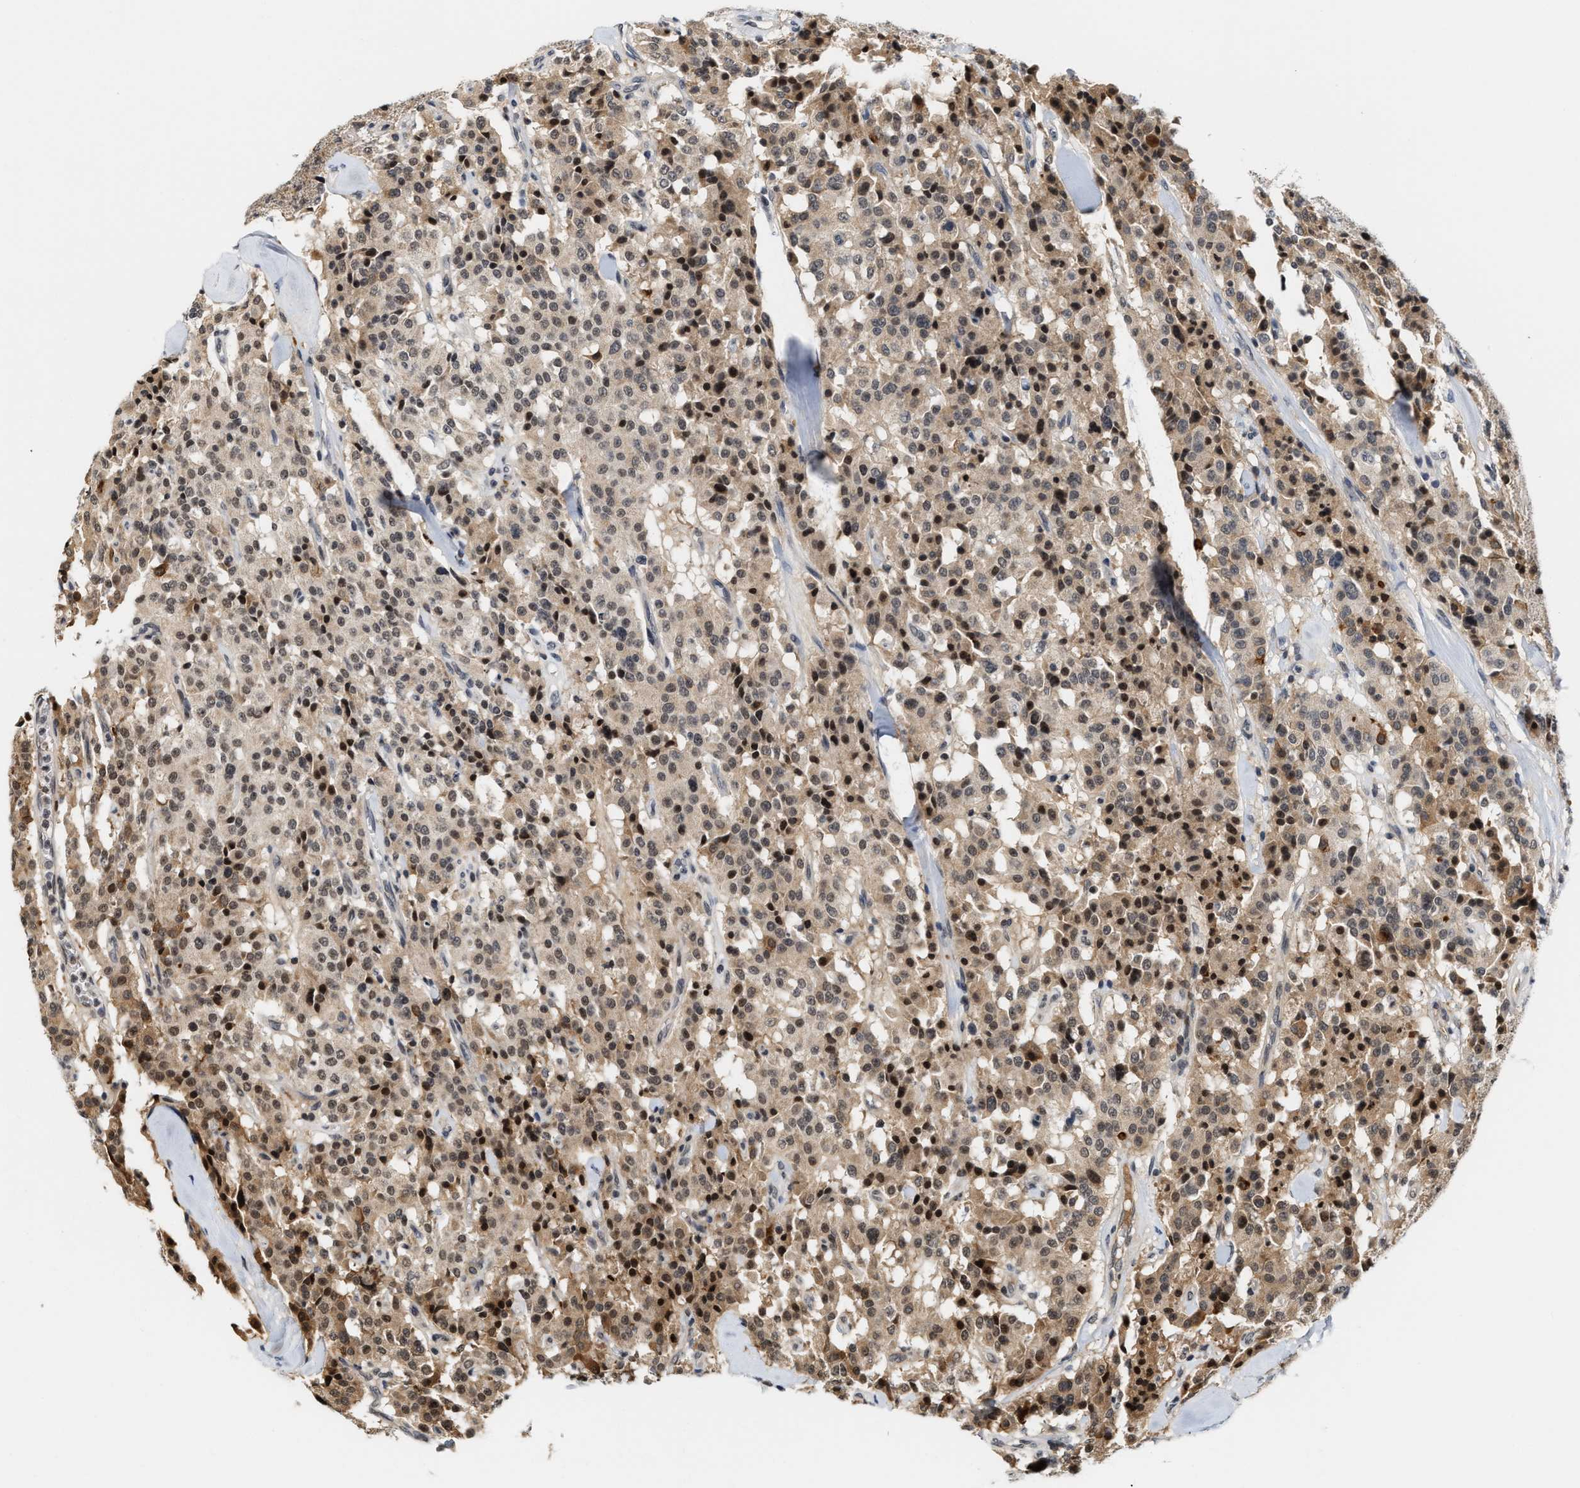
{"staining": {"intensity": "weak", "quantity": ">75%", "location": "nuclear"}, "tissue": "carcinoid", "cell_type": "Tumor cells", "image_type": "cancer", "snomed": [{"axis": "morphology", "description": "Carcinoid, malignant, NOS"}, {"axis": "topography", "description": "Lung"}], "caption": "High-power microscopy captured an IHC image of carcinoid, revealing weak nuclear positivity in about >75% of tumor cells. Nuclei are stained in blue.", "gene": "ANKRD6", "patient": {"sex": "male", "age": 30}}